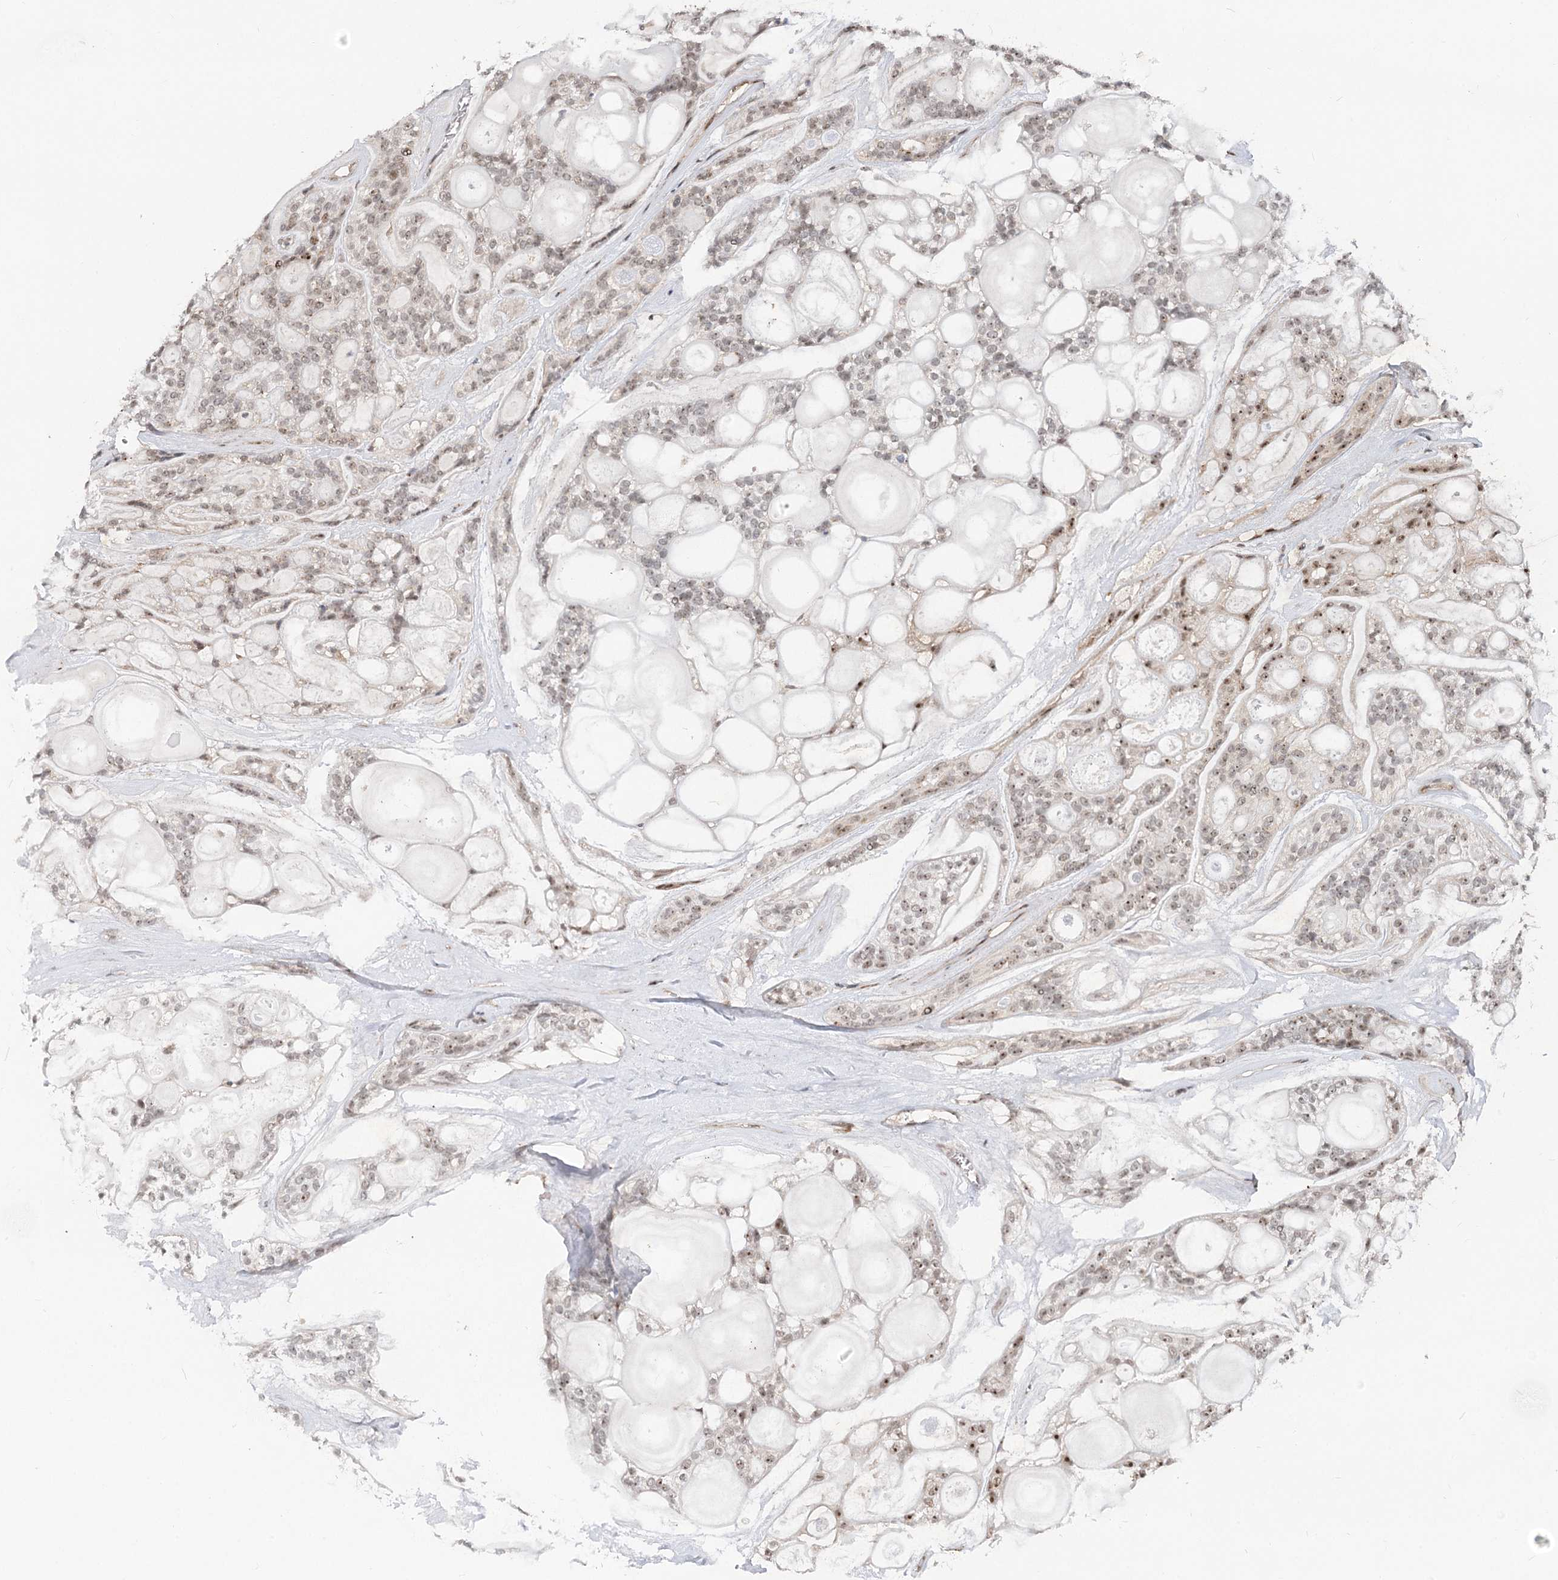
{"staining": {"intensity": "moderate", "quantity": "<25%", "location": "nuclear"}, "tissue": "head and neck cancer", "cell_type": "Tumor cells", "image_type": "cancer", "snomed": [{"axis": "morphology", "description": "Adenocarcinoma, NOS"}, {"axis": "topography", "description": "Head-Neck"}], "caption": "The micrograph reveals staining of head and neck cancer, revealing moderate nuclear protein expression (brown color) within tumor cells.", "gene": "GNL3L", "patient": {"sex": "male", "age": 66}}